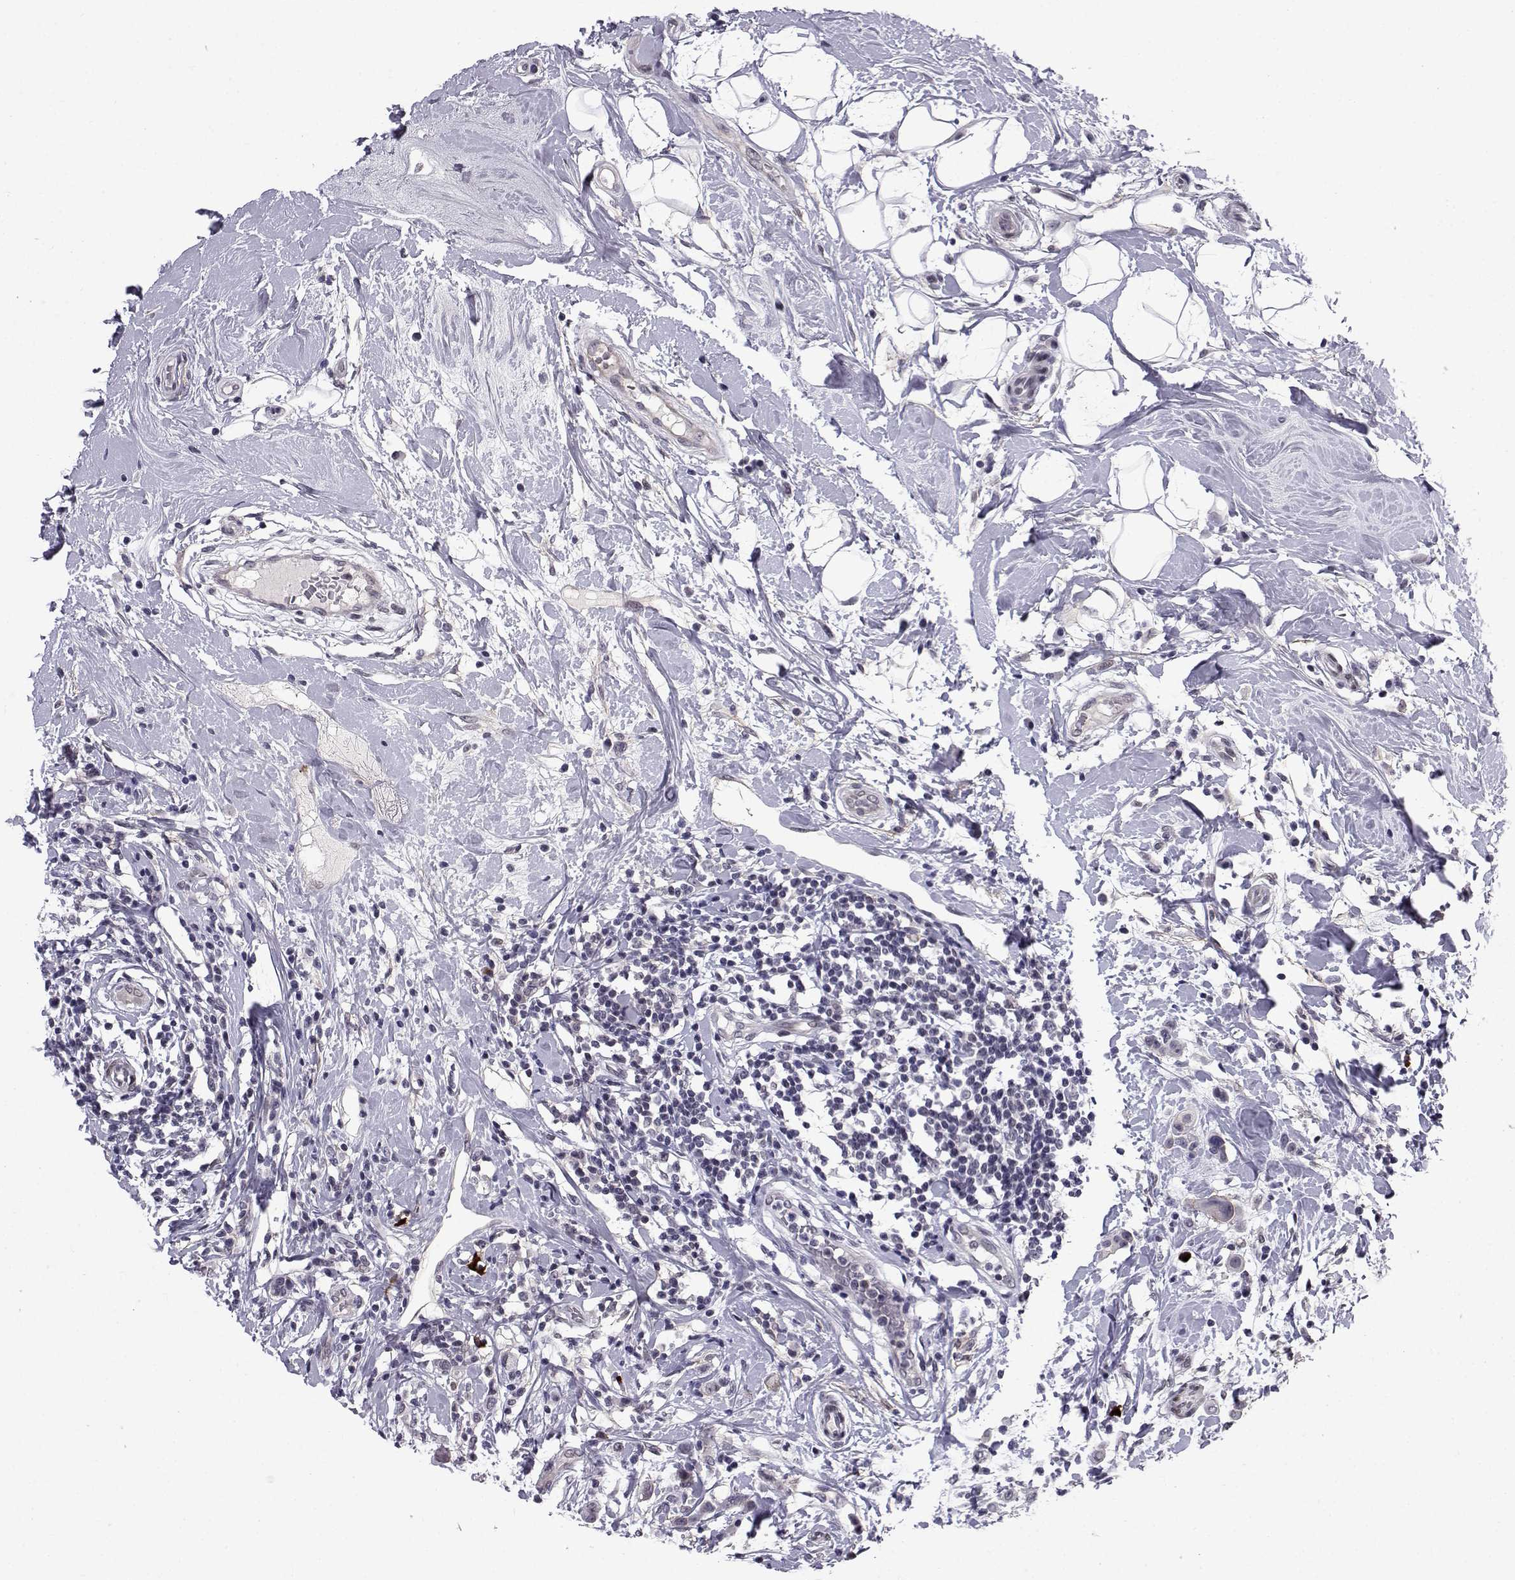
{"staining": {"intensity": "negative", "quantity": "none", "location": "none"}, "tissue": "breast cancer", "cell_type": "Tumor cells", "image_type": "cancer", "snomed": [{"axis": "morphology", "description": "Duct carcinoma"}, {"axis": "topography", "description": "Breast"}], "caption": "Tumor cells show no significant staining in breast intraductal carcinoma.", "gene": "RBM24", "patient": {"sex": "female", "age": 27}}